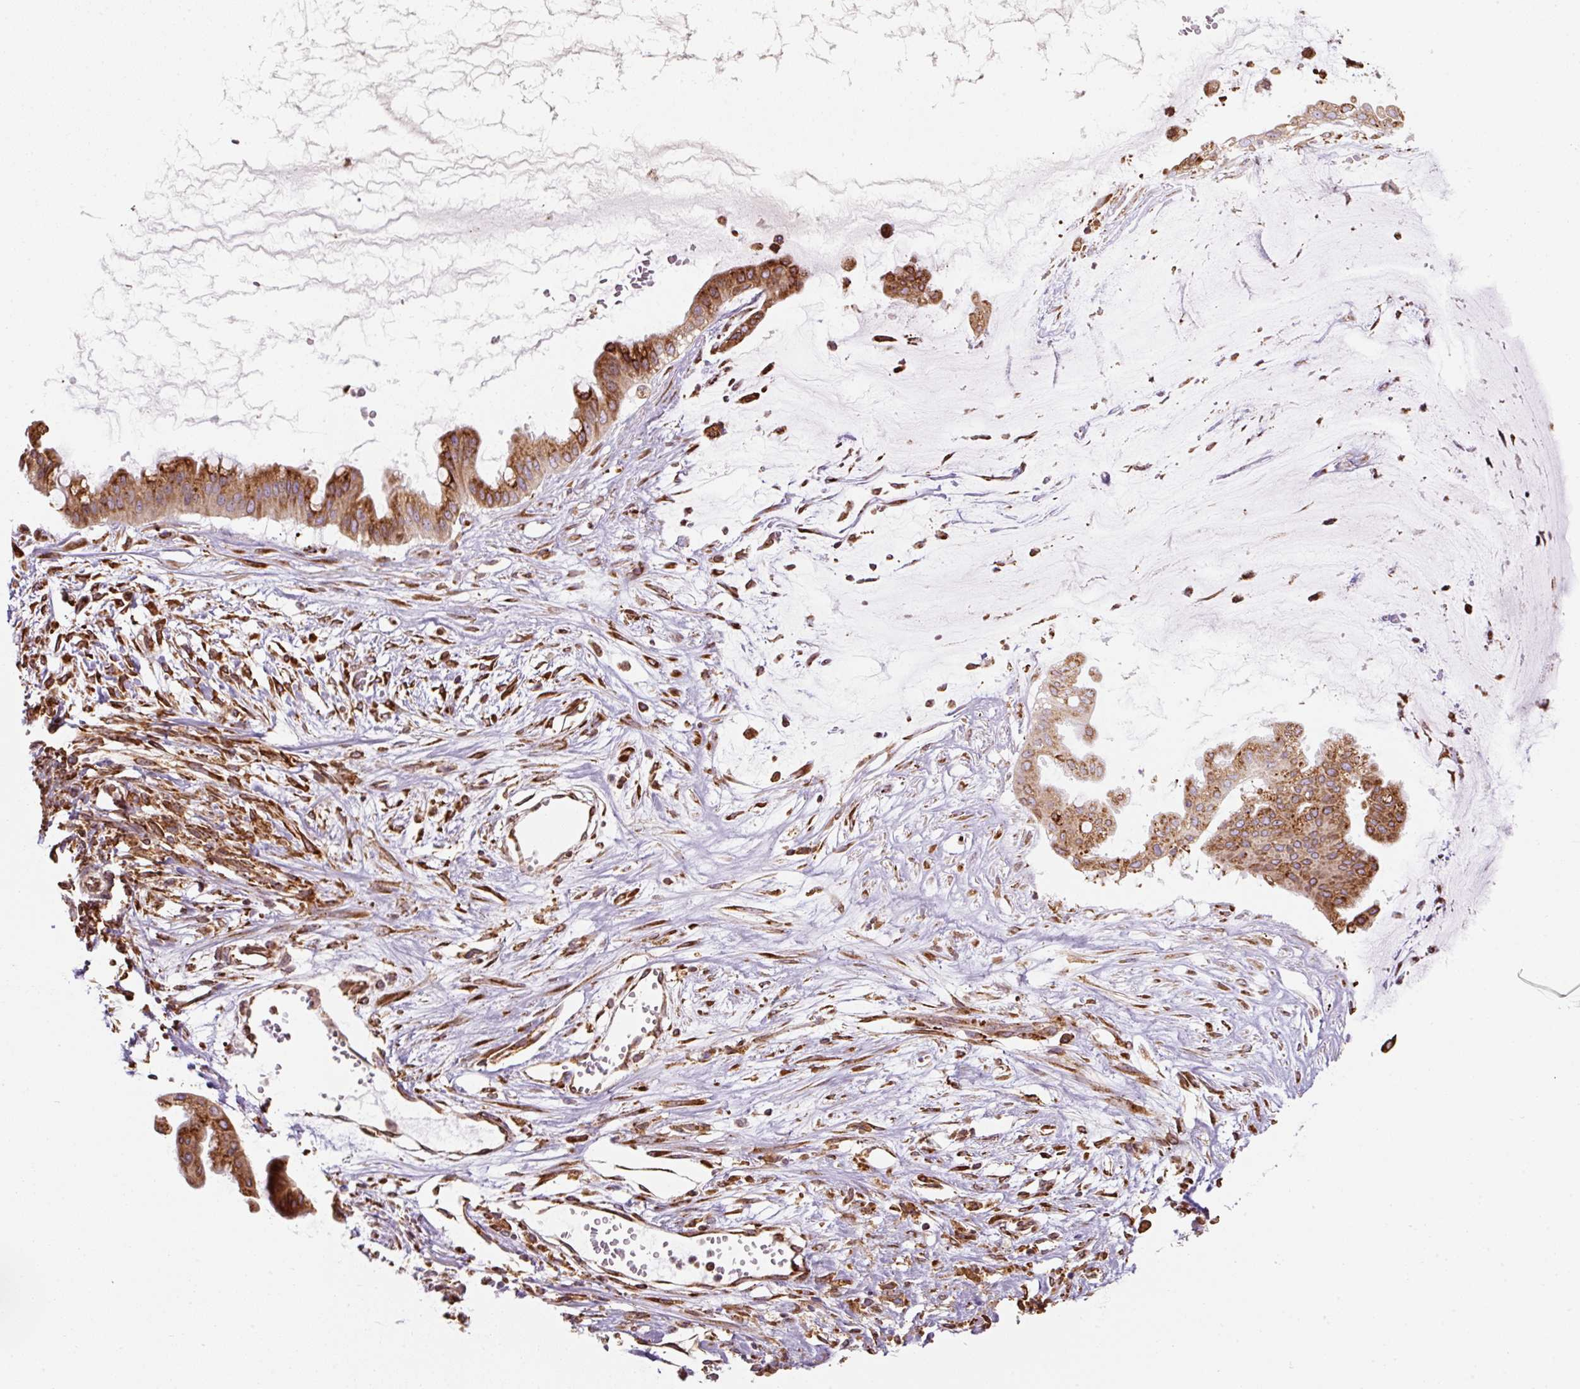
{"staining": {"intensity": "moderate", "quantity": ">75%", "location": "cytoplasmic/membranous"}, "tissue": "ovarian cancer", "cell_type": "Tumor cells", "image_type": "cancer", "snomed": [{"axis": "morphology", "description": "Cystadenocarcinoma, mucinous, NOS"}, {"axis": "topography", "description": "Ovary"}], "caption": "This is an image of immunohistochemistry staining of ovarian cancer (mucinous cystadenocarcinoma), which shows moderate expression in the cytoplasmic/membranous of tumor cells.", "gene": "PRKCSH", "patient": {"sex": "female", "age": 73}}